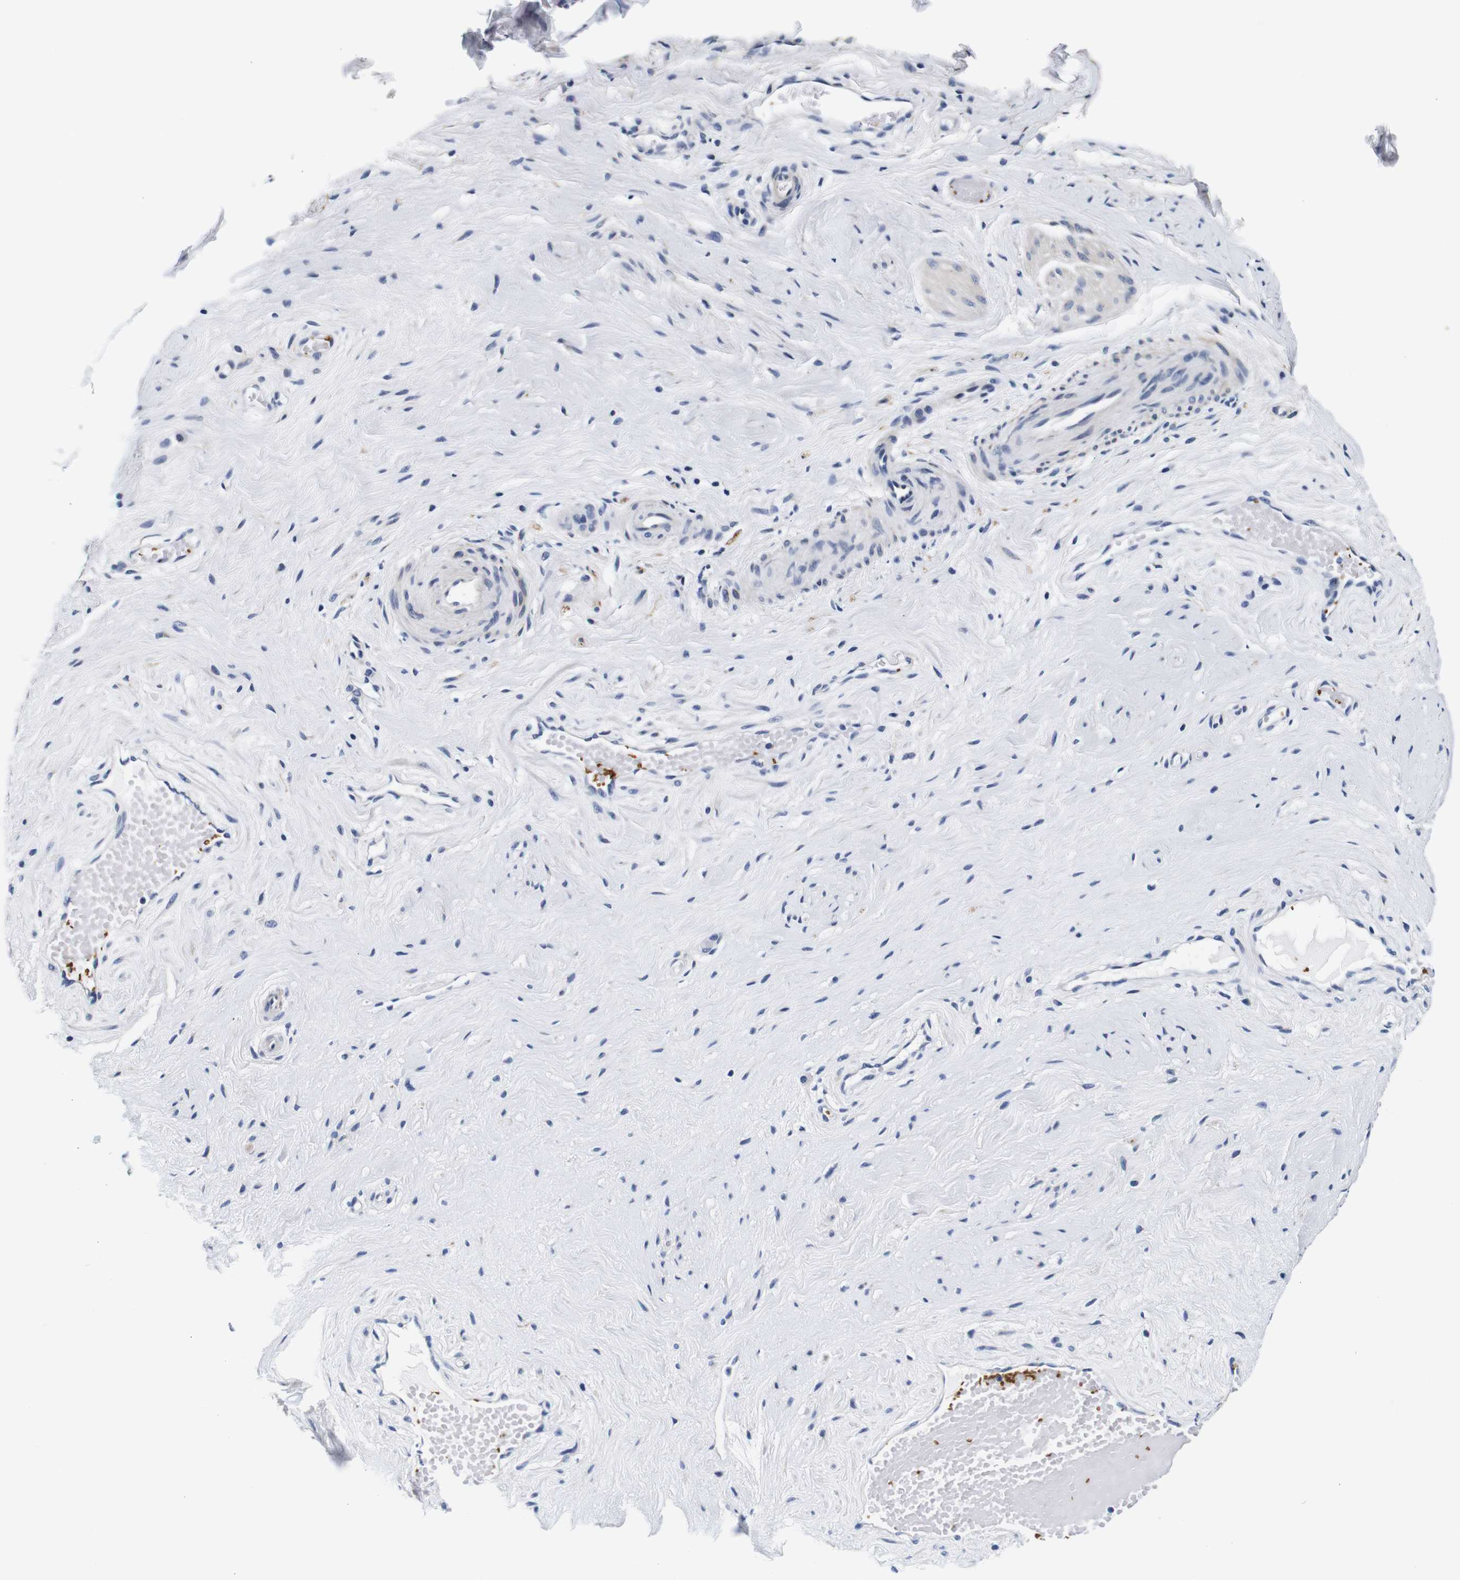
{"staining": {"intensity": "negative", "quantity": "none", "location": "none"}, "tissue": "cervix", "cell_type": "Glandular cells", "image_type": "normal", "snomed": [{"axis": "morphology", "description": "Normal tissue, NOS"}, {"axis": "topography", "description": "Cervix"}], "caption": "This is an IHC histopathology image of normal human cervix. There is no expression in glandular cells.", "gene": "GP1BA", "patient": {"sex": "female", "age": 39}}